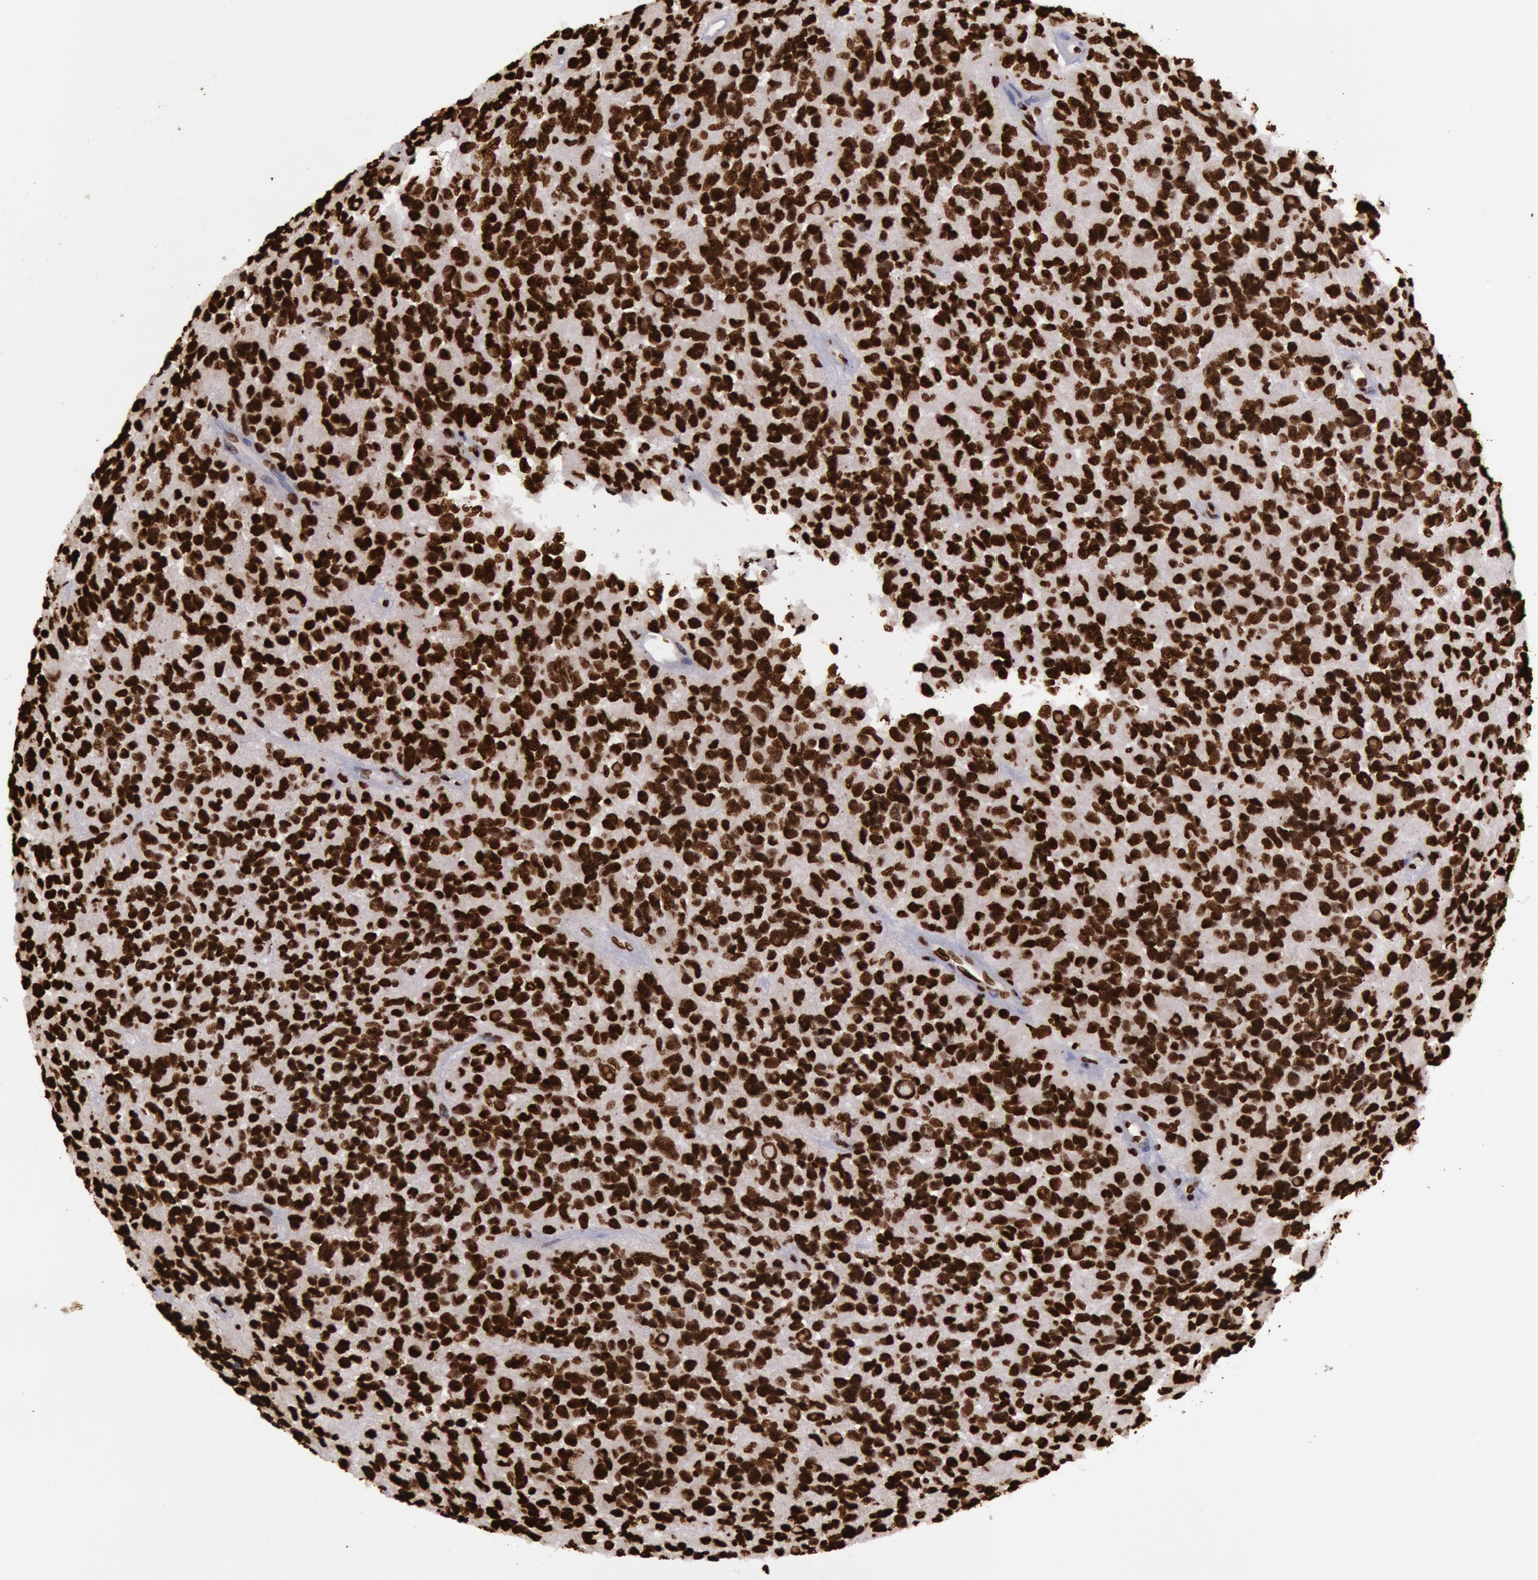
{"staining": {"intensity": "strong", "quantity": ">75%", "location": "nuclear"}, "tissue": "glioma", "cell_type": "Tumor cells", "image_type": "cancer", "snomed": [{"axis": "morphology", "description": "Glioma, malignant, High grade"}, {"axis": "topography", "description": "Brain"}], "caption": "This micrograph demonstrates high-grade glioma (malignant) stained with immunohistochemistry to label a protein in brown. The nuclear of tumor cells show strong positivity for the protein. Nuclei are counter-stained blue.", "gene": "H3-4", "patient": {"sex": "male", "age": 77}}